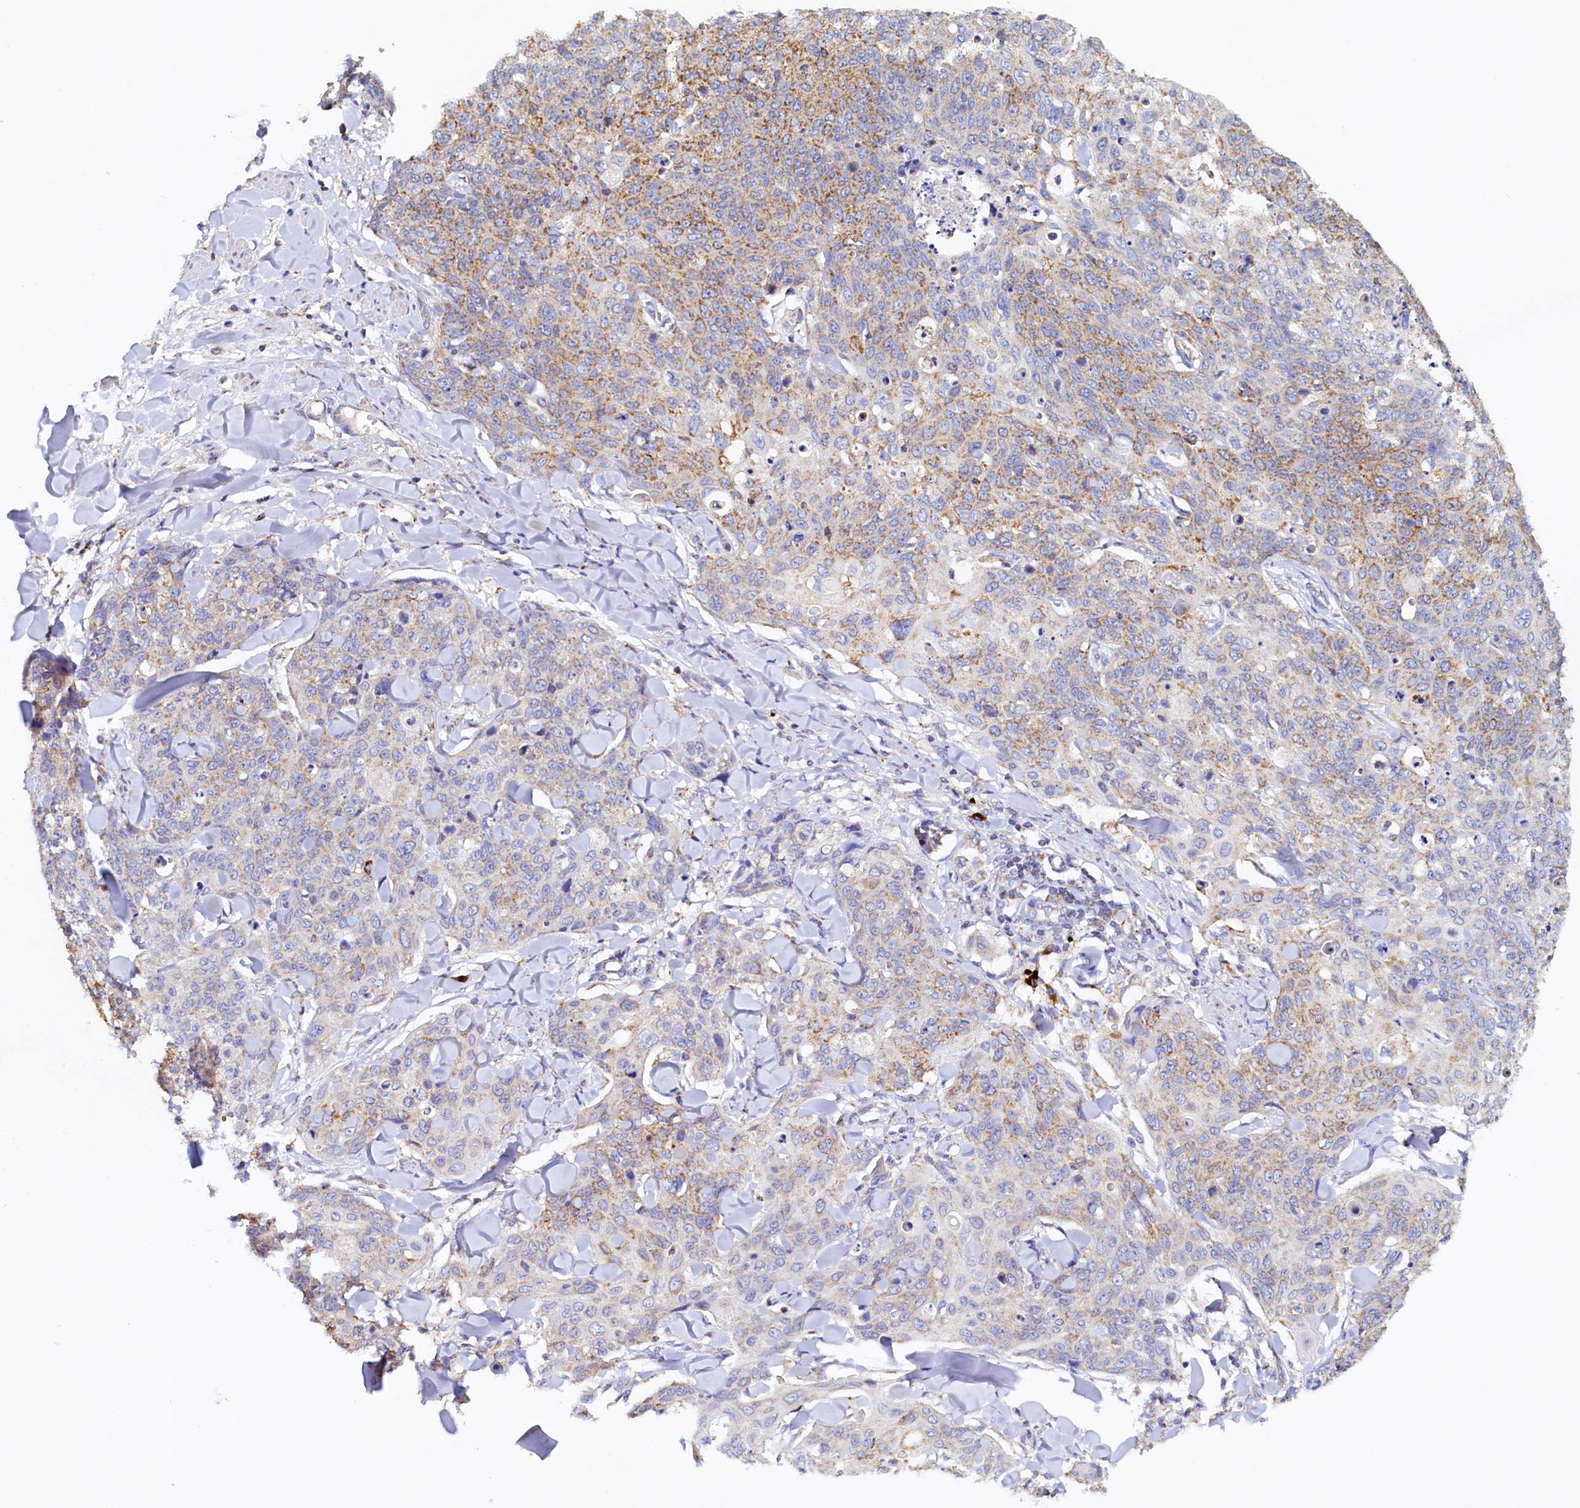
{"staining": {"intensity": "moderate", "quantity": "25%-75%", "location": "cytoplasmic/membranous"}, "tissue": "skin cancer", "cell_type": "Tumor cells", "image_type": "cancer", "snomed": [{"axis": "morphology", "description": "Squamous cell carcinoma, NOS"}, {"axis": "topography", "description": "Skin"}, {"axis": "topography", "description": "Vulva"}], "caption": "This photomicrograph reveals immunohistochemistry staining of squamous cell carcinoma (skin), with medium moderate cytoplasmic/membranous expression in about 25%-75% of tumor cells.", "gene": "POC1A", "patient": {"sex": "female", "age": 85}}